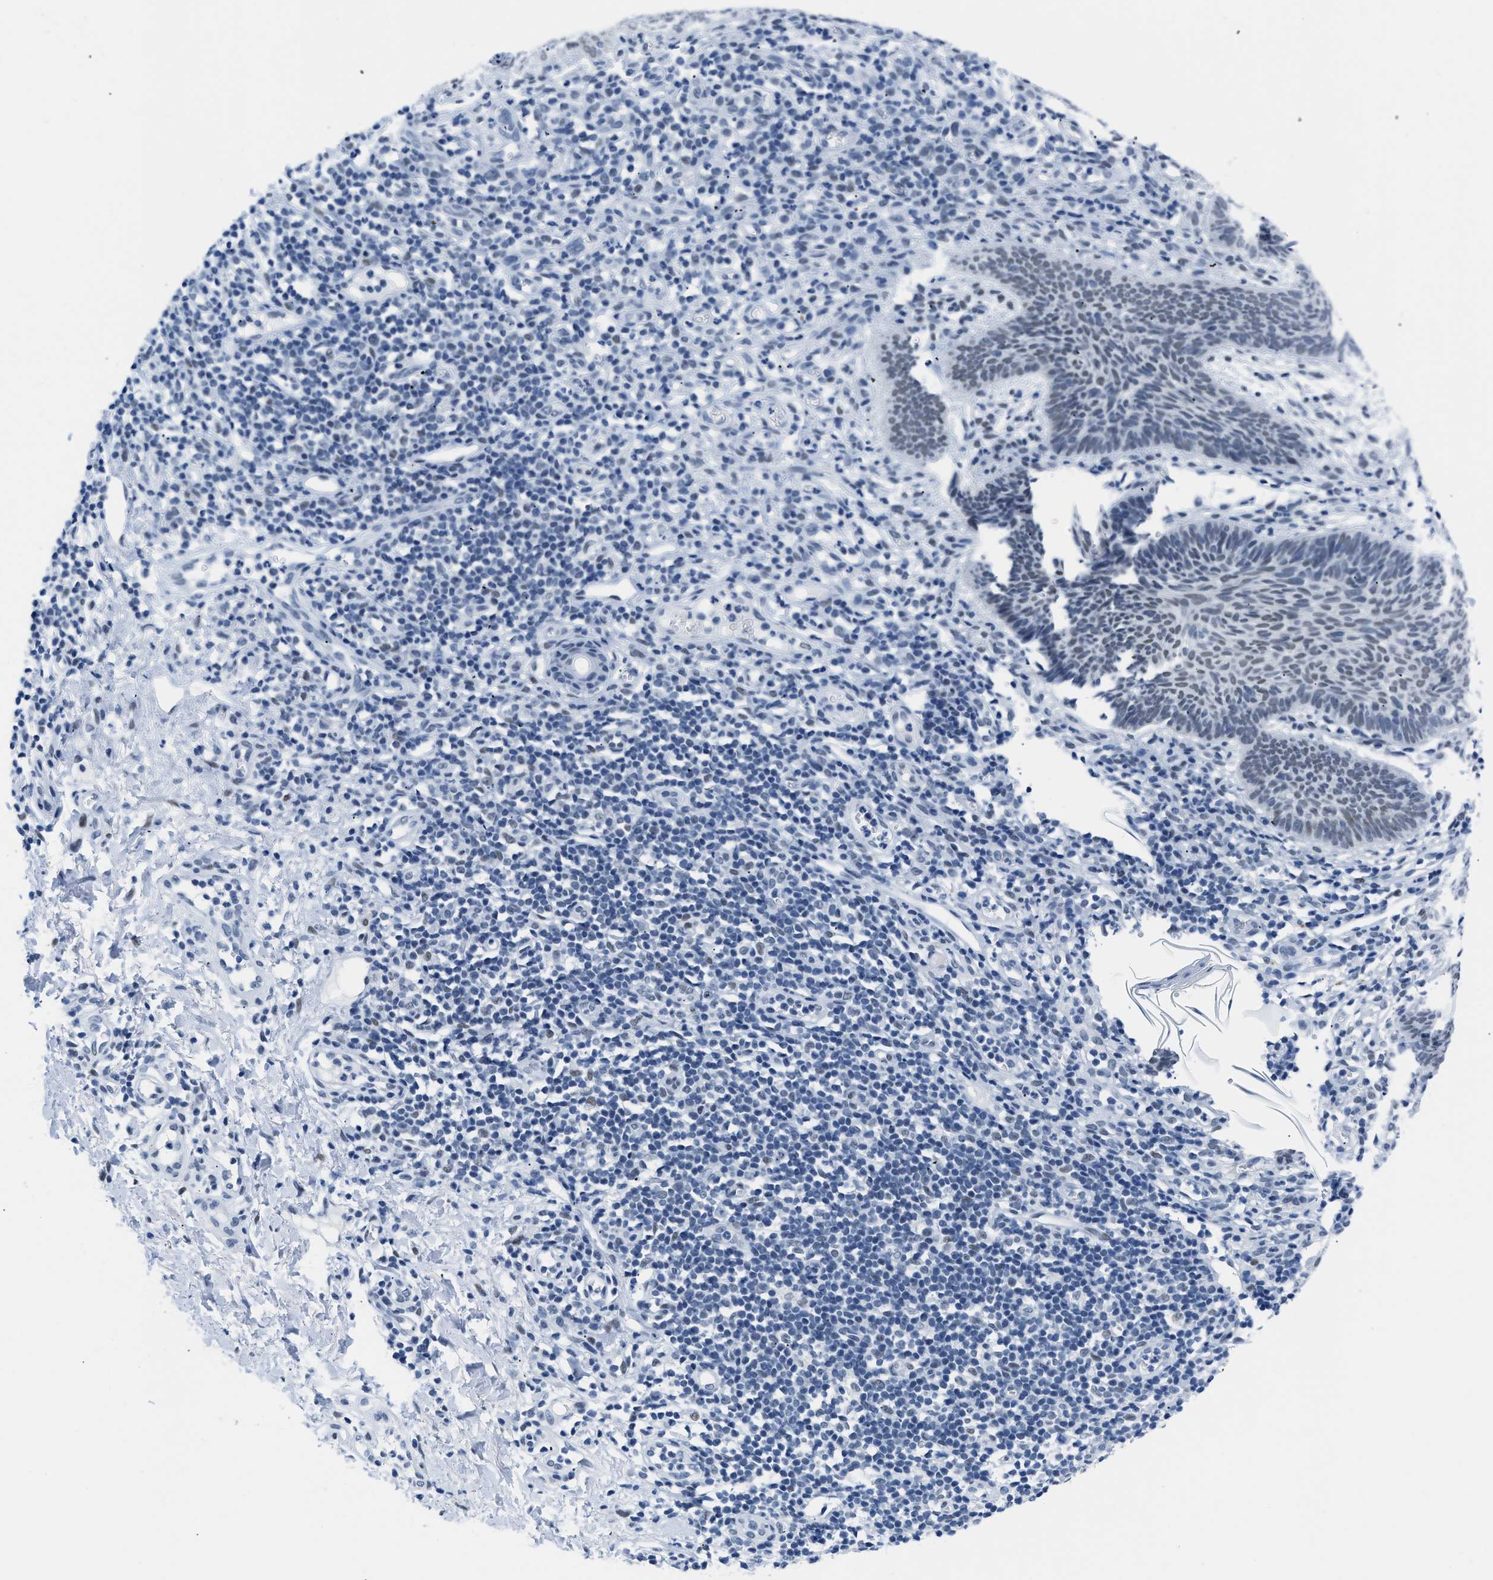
{"staining": {"intensity": "weak", "quantity": "<25%", "location": "nuclear"}, "tissue": "skin cancer", "cell_type": "Tumor cells", "image_type": "cancer", "snomed": [{"axis": "morphology", "description": "Basal cell carcinoma"}, {"axis": "topography", "description": "Skin"}], "caption": "An immunohistochemistry micrograph of skin basal cell carcinoma is shown. There is no staining in tumor cells of skin basal cell carcinoma. (DAB immunohistochemistry (IHC) with hematoxylin counter stain).", "gene": "CTBP1", "patient": {"sex": "male", "age": 60}}